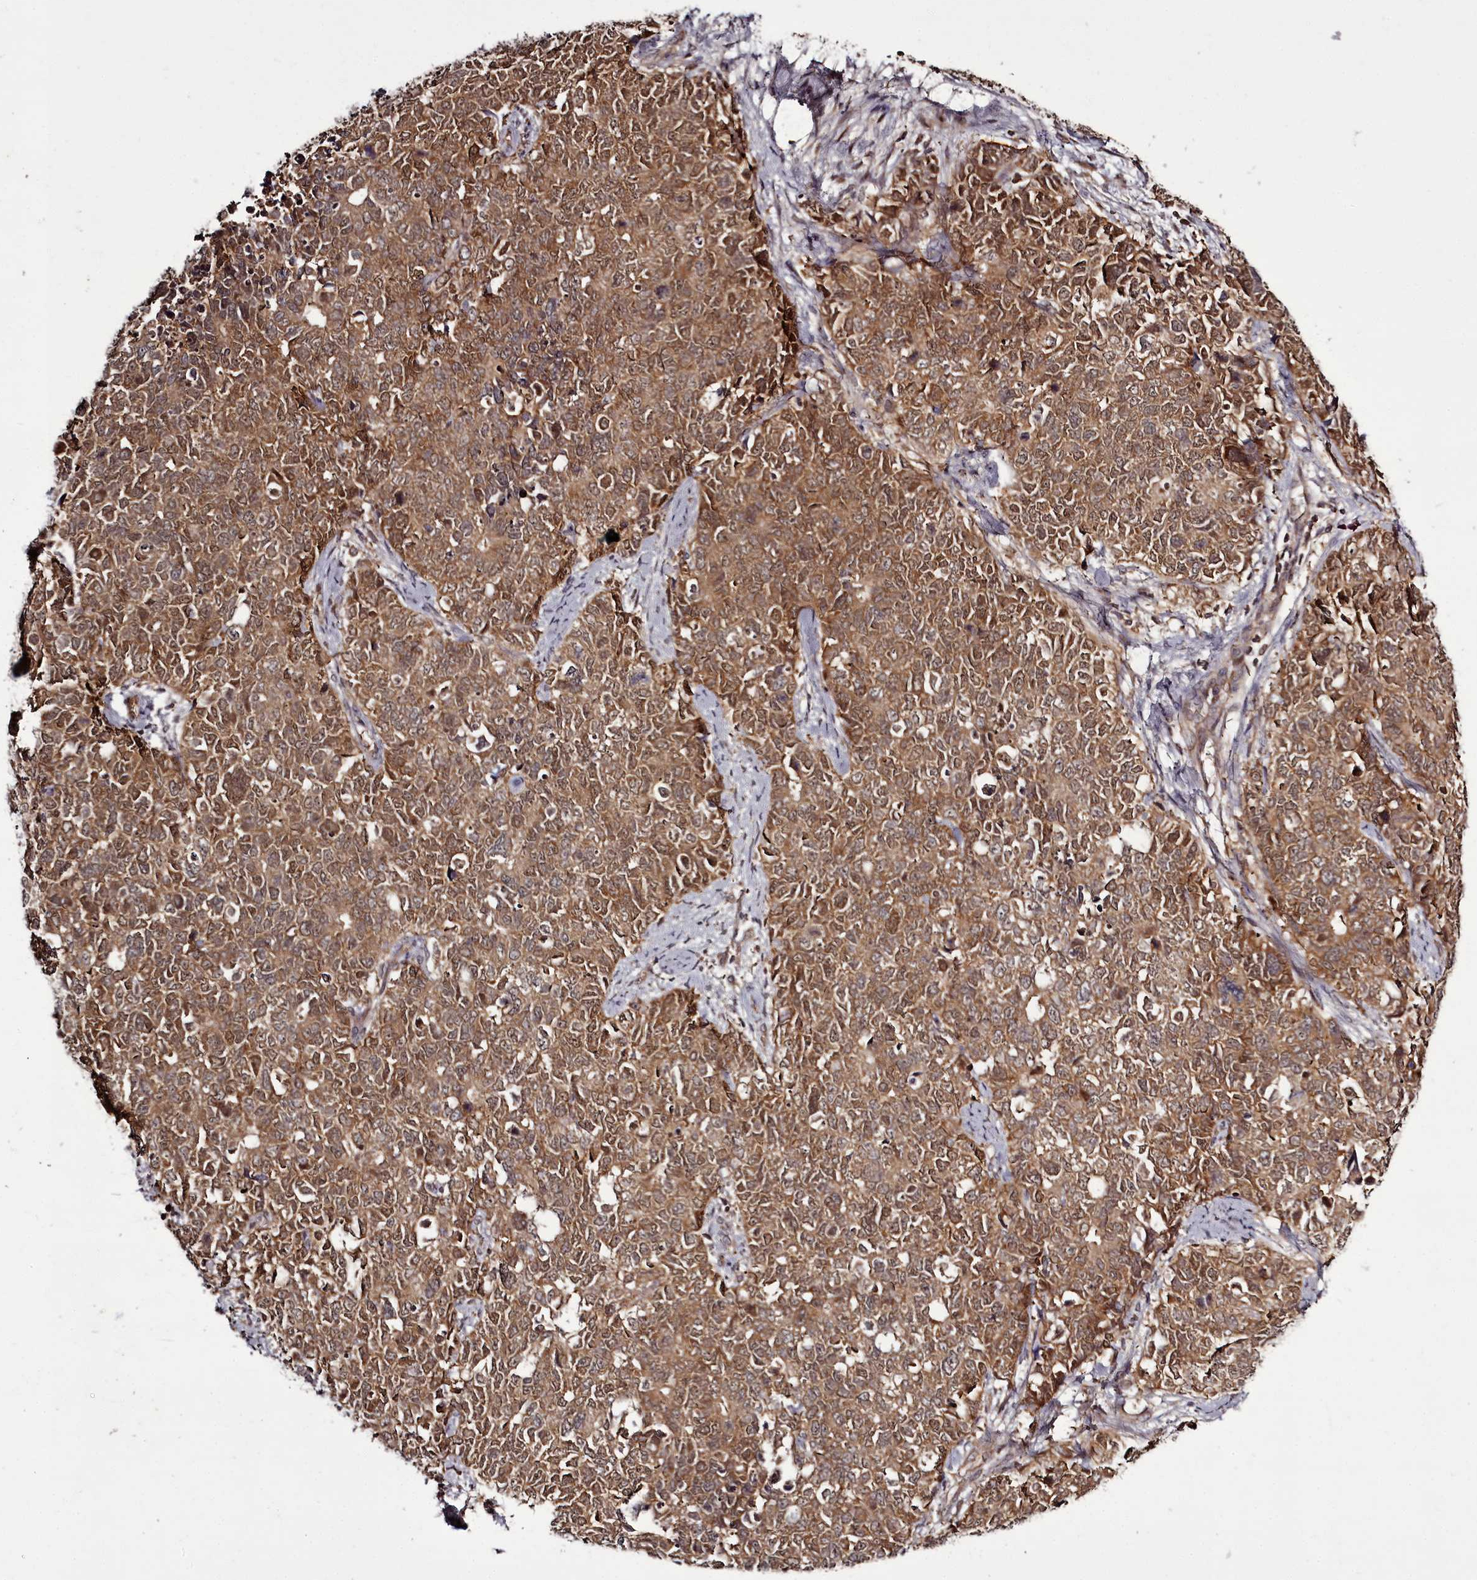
{"staining": {"intensity": "moderate", "quantity": ">75%", "location": "cytoplasmic/membranous"}, "tissue": "cervical cancer", "cell_type": "Tumor cells", "image_type": "cancer", "snomed": [{"axis": "morphology", "description": "Squamous cell carcinoma, NOS"}, {"axis": "topography", "description": "Cervix"}], "caption": "Immunohistochemistry micrograph of neoplastic tissue: cervical squamous cell carcinoma stained using immunohistochemistry (IHC) exhibits medium levels of moderate protein expression localized specifically in the cytoplasmic/membranous of tumor cells, appearing as a cytoplasmic/membranous brown color.", "gene": "PCBP2", "patient": {"sex": "female", "age": 63}}